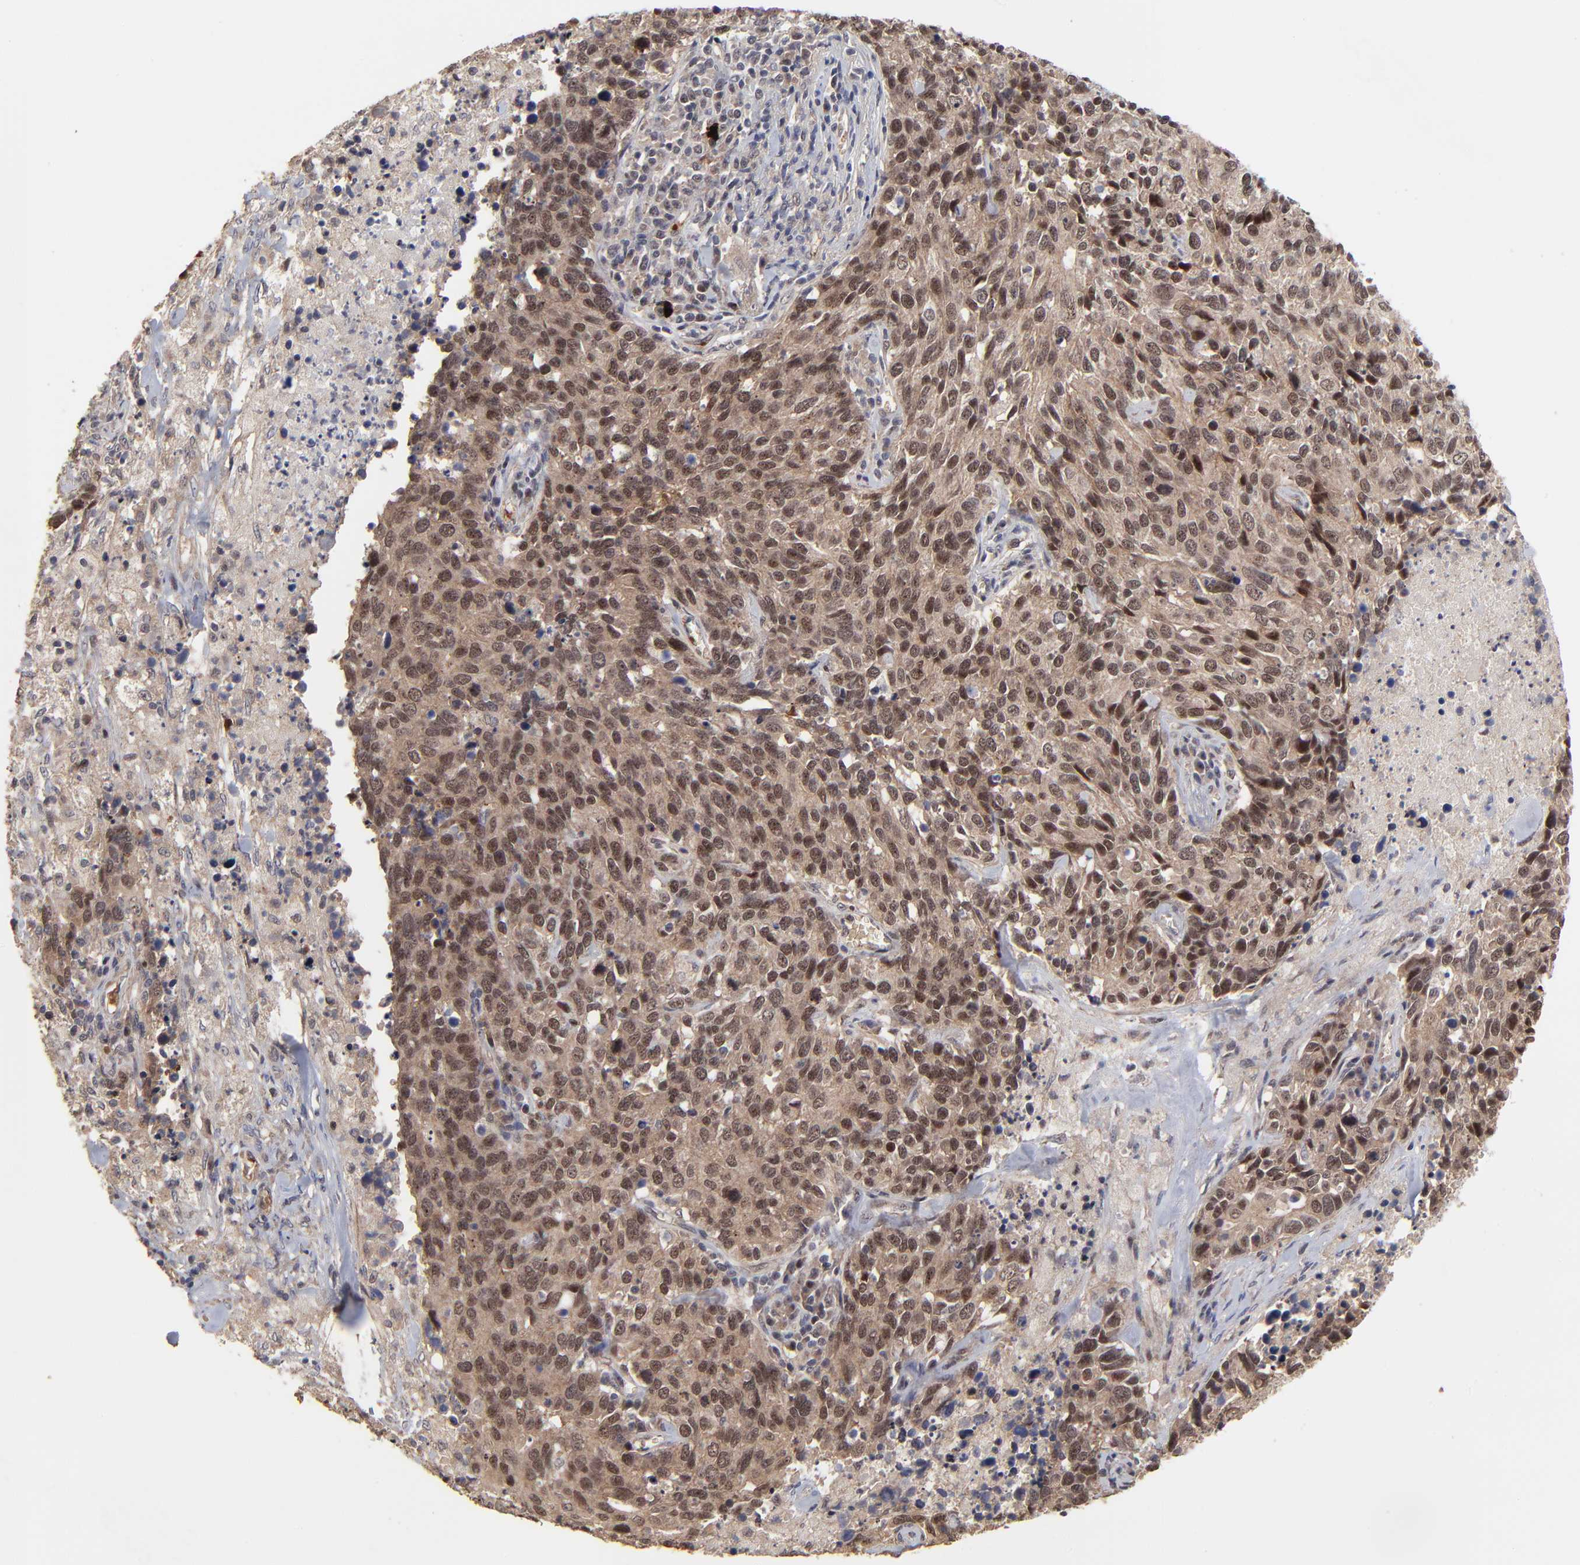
{"staining": {"intensity": "moderate", "quantity": ">75%", "location": "cytoplasmic/membranous,nuclear"}, "tissue": "lung cancer", "cell_type": "Tumor cells", "image_type": "cancer", "snomed": [{"axis": "morphology", "description": "Neoplasm, malignant, NOS"}, {"axis": "topography", "description": "Lung"}], "caption": "Tumor cells reveal medium levels of moderate cytoplasmic/membranous and nuclear positivity in about >75% of cells in lung malignant neoplasm.", "gene": "FRMD8", "patient": {"sex": "female", "age": 76}}